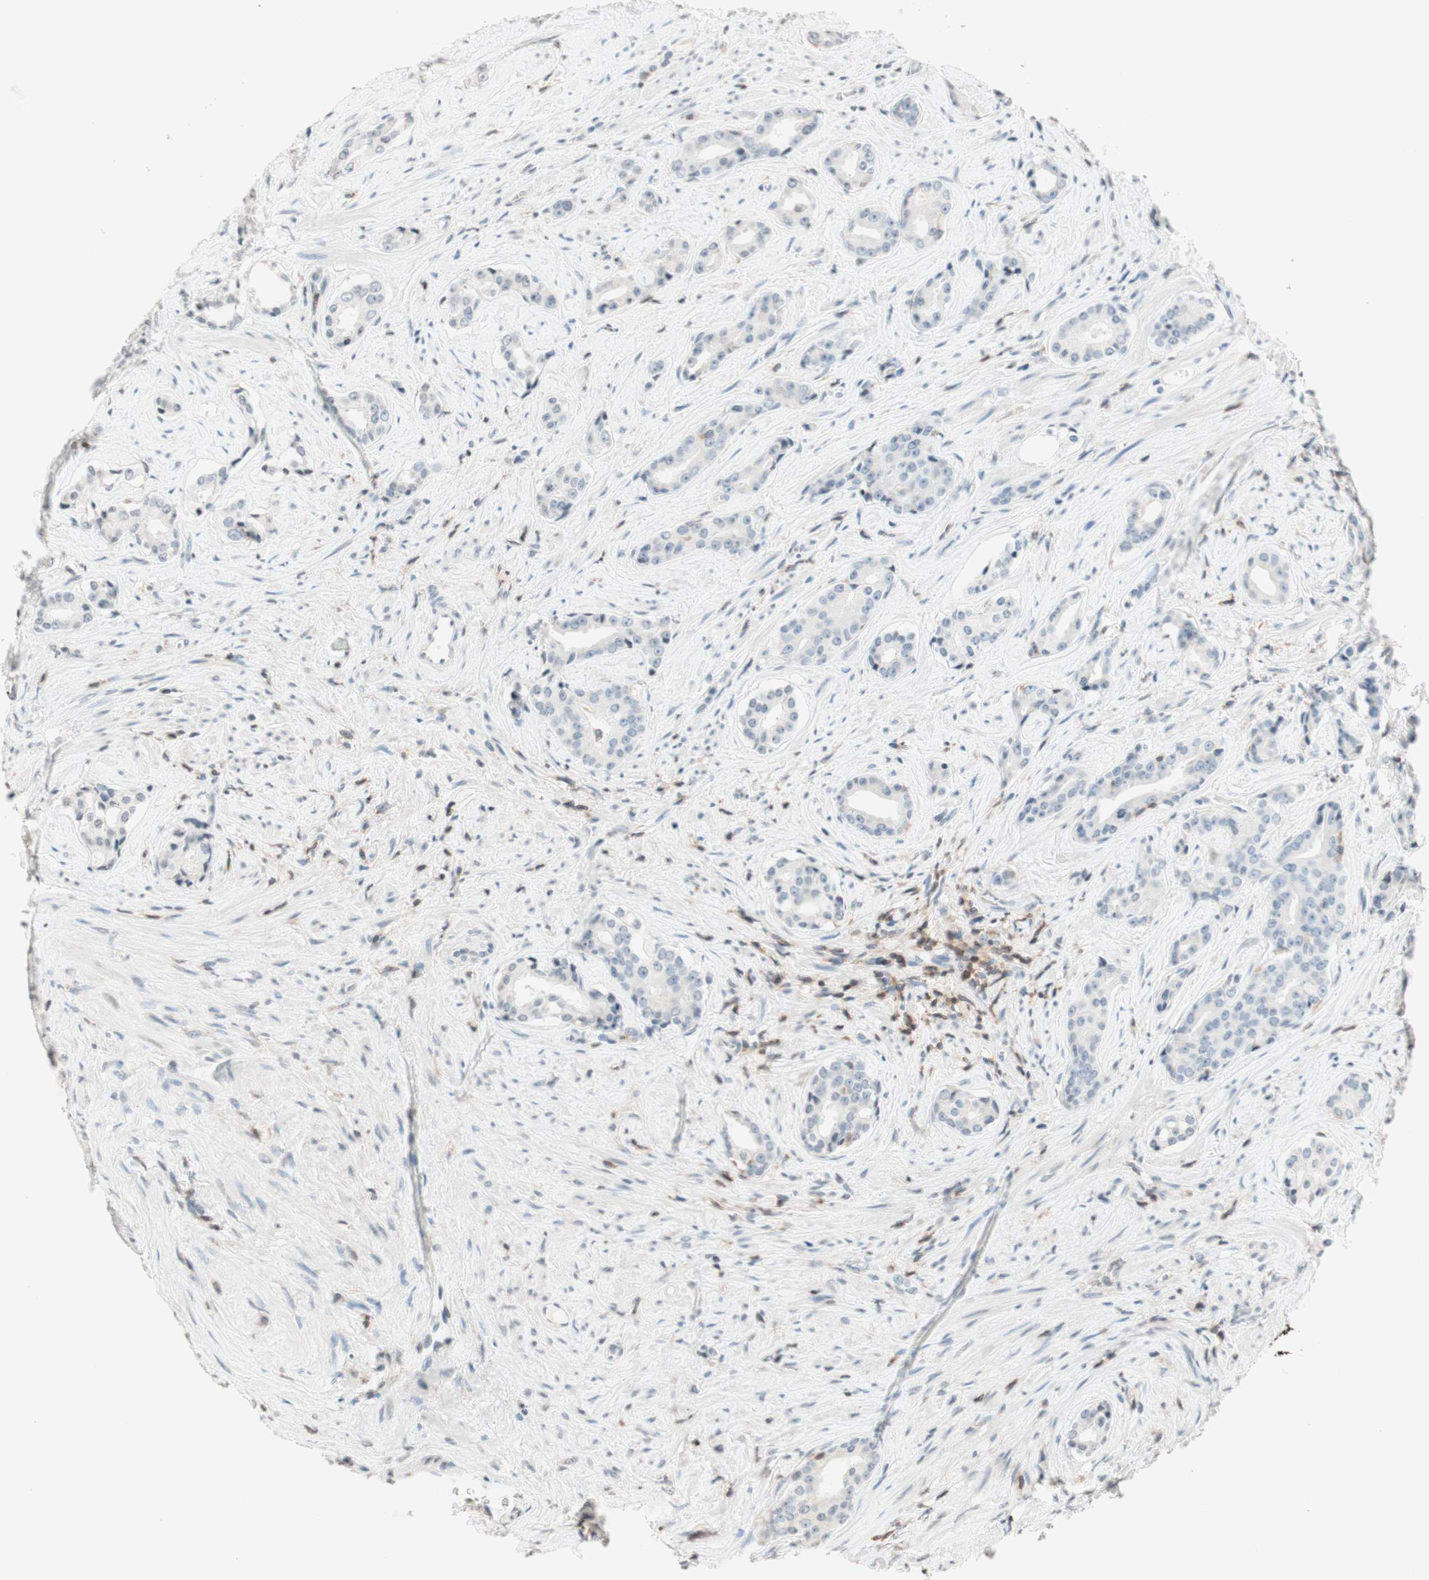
{"staining": {"intensity": "negative", "quantity": "none", "location": "none"}, "tissue": "prostate cancer", "cell_type": "Tumor cells", "image_type": "cancer", "snomed": [{"axis": "morphology", "description": "Adenocarcinoma, High grade"}, {"axis": "topography", "description": "Prostate"}], "caption": "Tumor cells are negative for brown protein staining in prostate cancer. (DAB IHC with hematoxylin counter stain).", "gene": "WIPF1", "patient": {"sex": "male", "age": 71}}